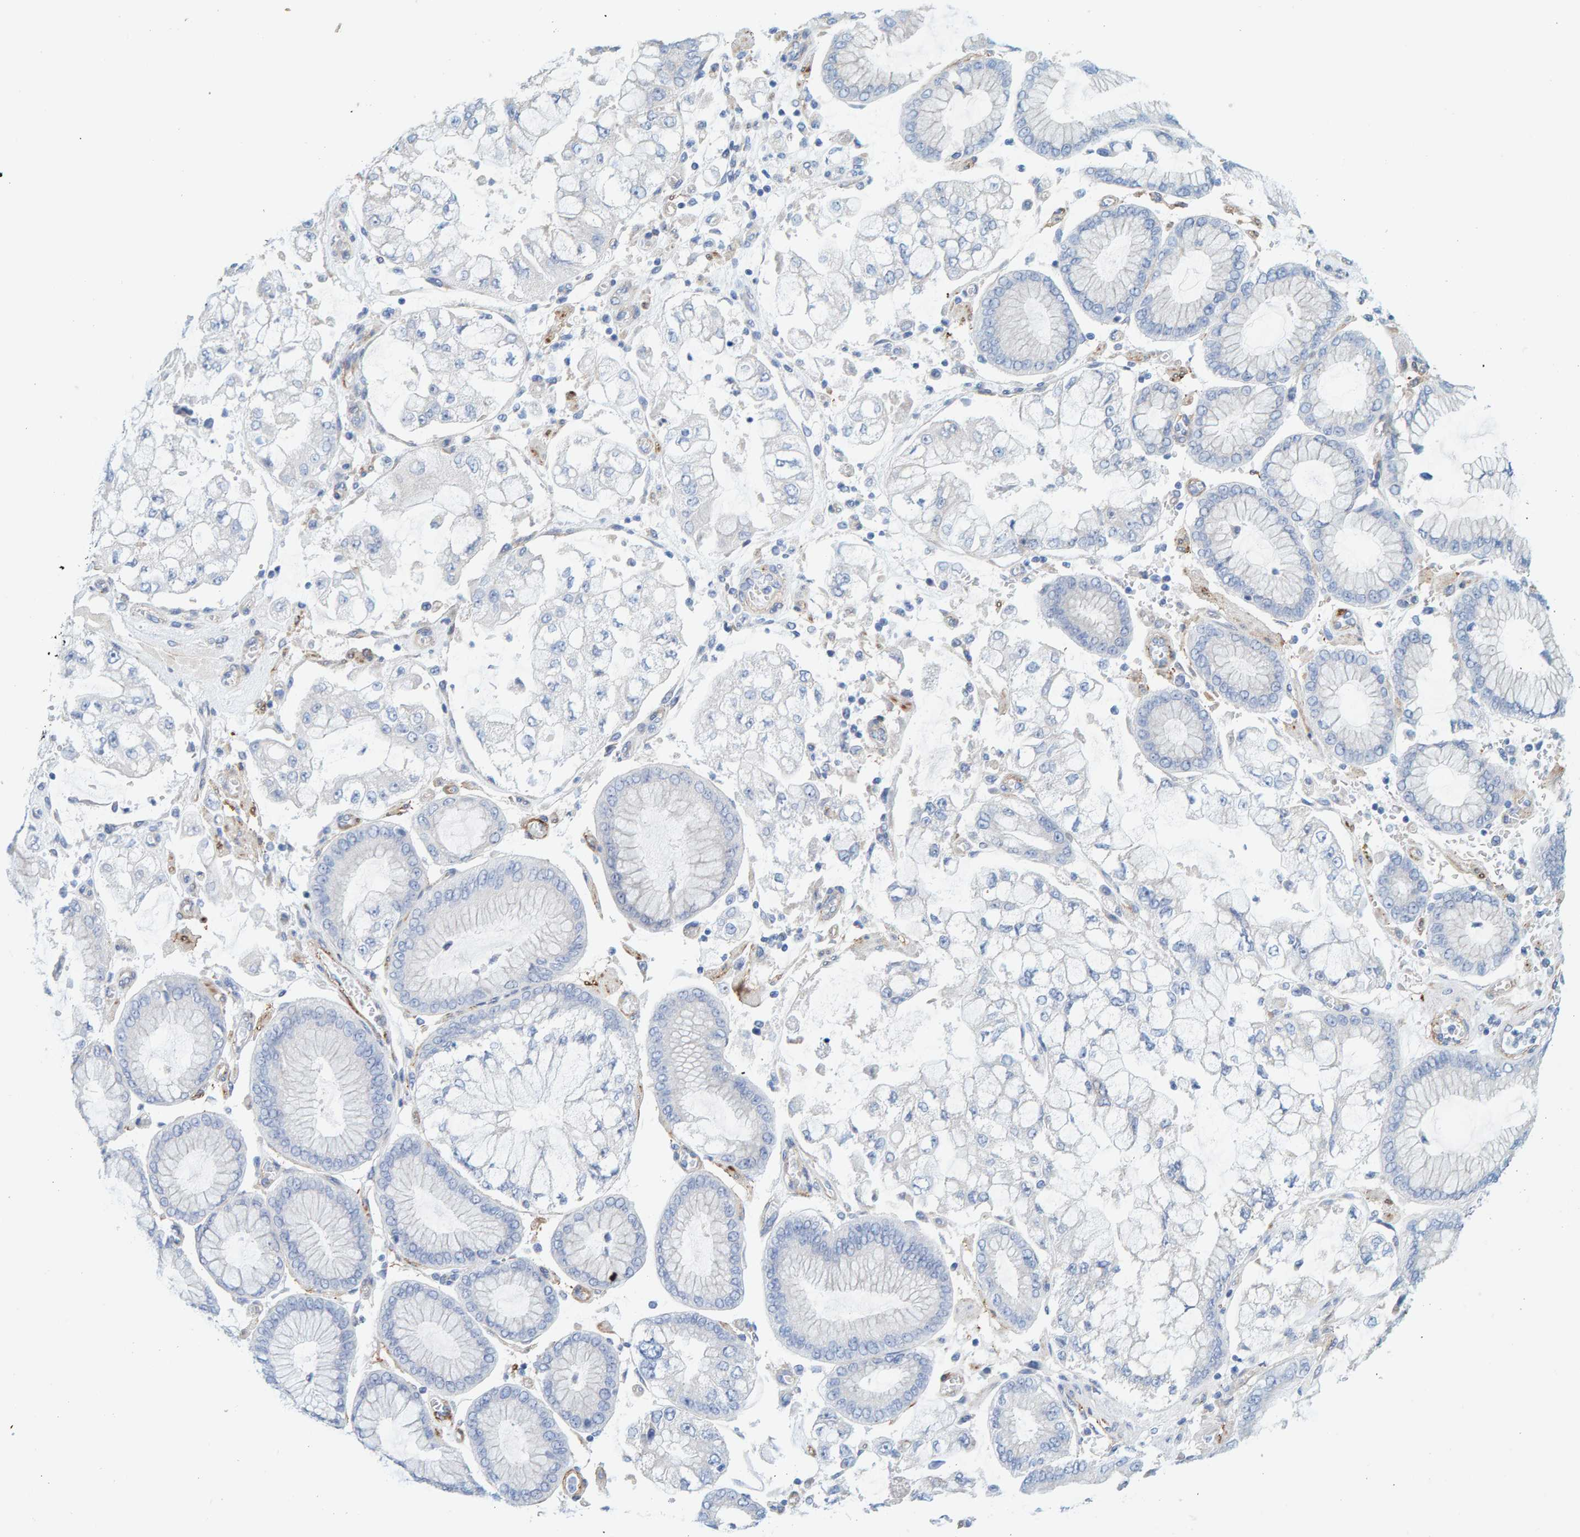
{"staining": {"intensity": "negative", "quantity": "none", "location": "none"}, "tissue": "stomach cancer", "cell_type": "Tumor cells", "image_type": "cancer", "snomed": [{"axis": "morphology", "description": "Adenocarcinoma, NOS"}, {"axis": "topography", "description": "Stomach"}], "caption": "IHC micrograph of neoplastic tissue: stomach cancer (adenocarcinoma) stained with DAB reveals no significant protein expression in tumor cells.", "gene": "MAP1B", "patient": {"sex": "male", "age": 76}}